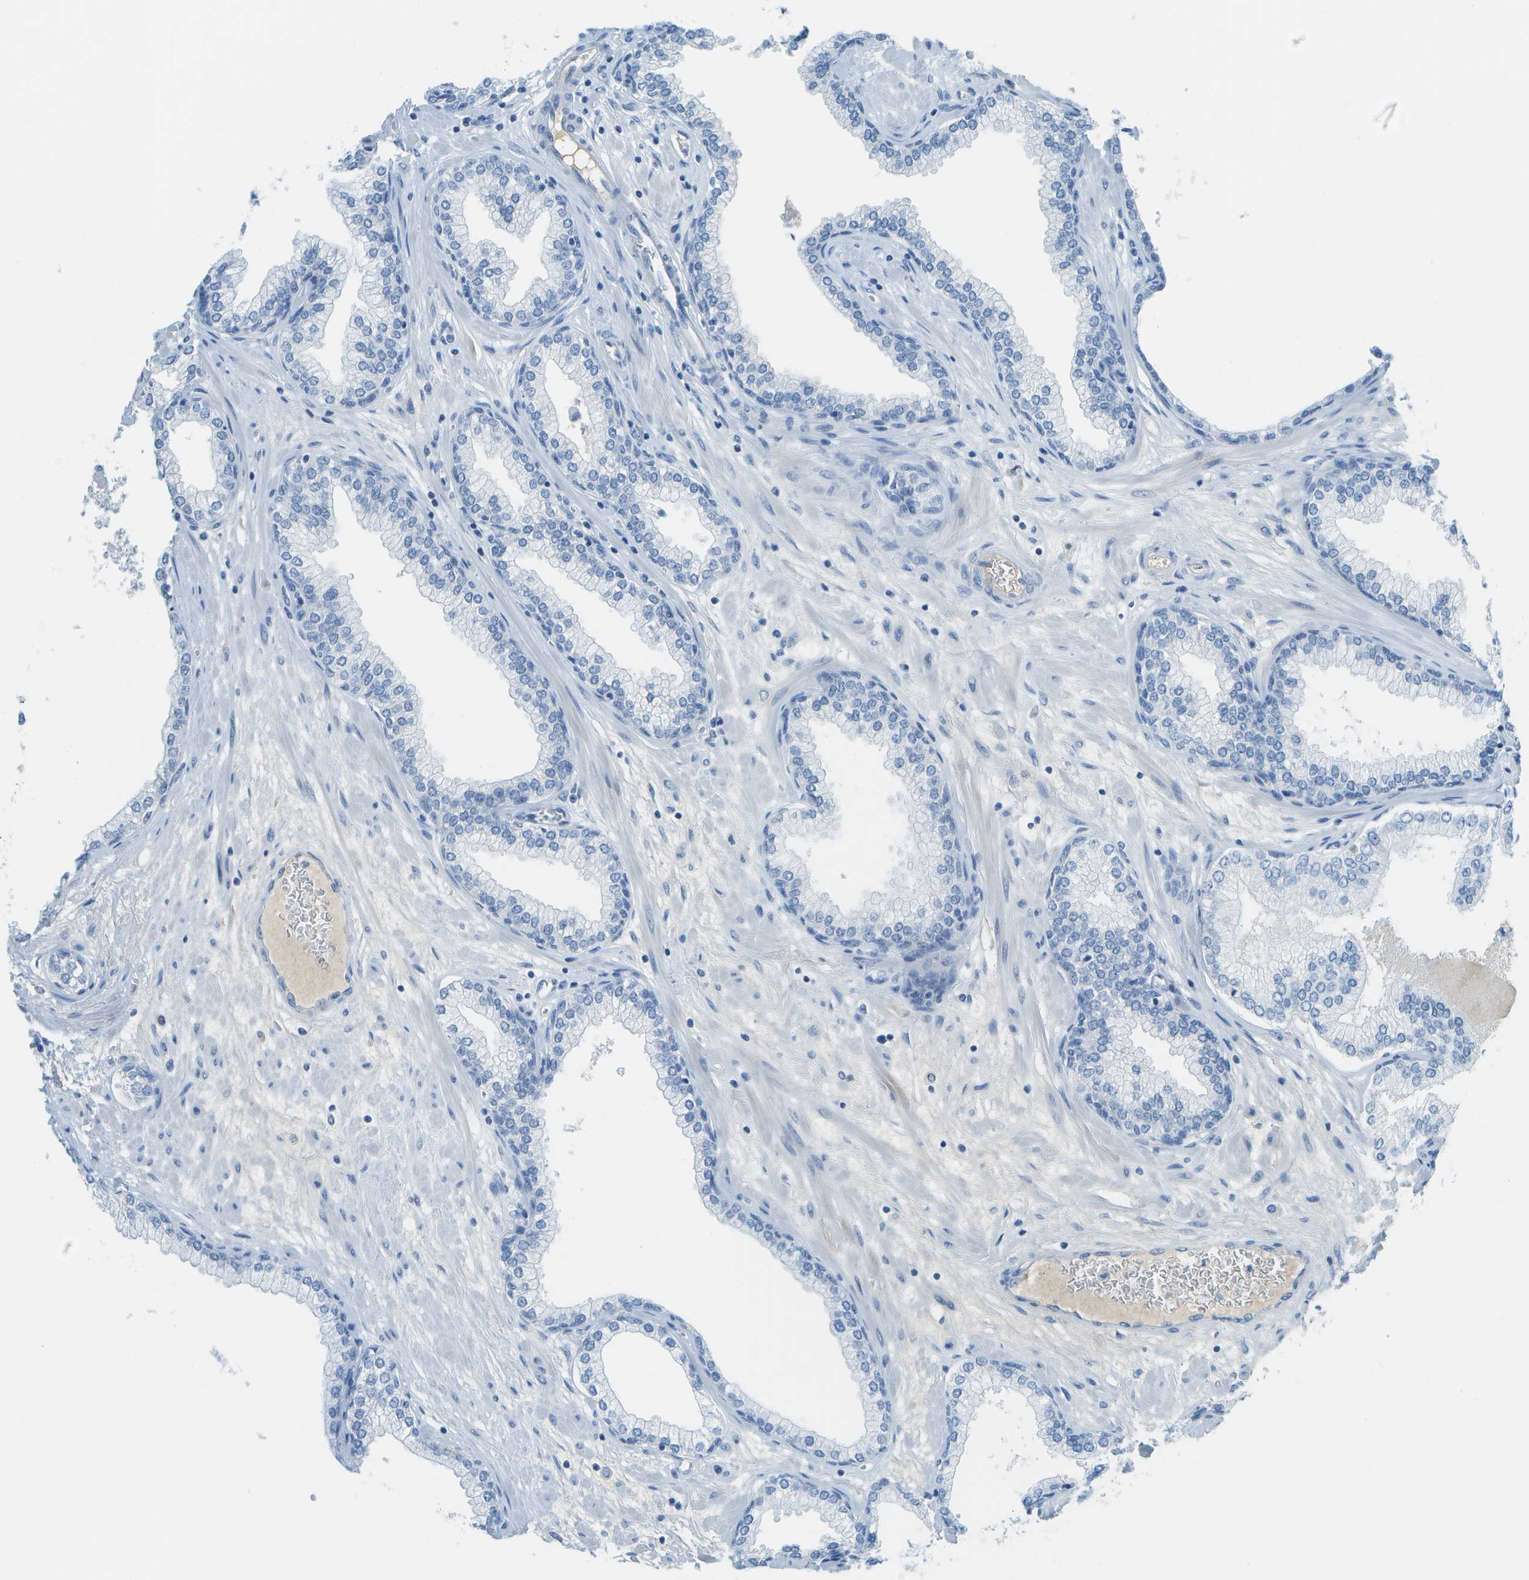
{"staining": {"intensity": "negative", "quantity": "none", "location": "none"}, "tissue": "prostate", "cell_type": "Glandular cells", "image_type": "normal", "snomed": [{"axis": "morphology", "description": "Normal tissue, NOS"}, {"axis": "morphology", "description": "Urothelial carcinoma, Low grade"}, {"axis": "topography", "description": "Urinary bladder"}, {"axis": "topography", "description": "Prostate"}], "caption": "Immunohistochemistry (IHC) photomicrograph of normal prostate: prostate stained with DAB (3,3'-diaminobenzidine) demonstrates no significant protein positivity in glandular cells. (DAB IHC visualized using brightfield microscopy, high magnification).", "gene": "C1S", "patient": {"sex": "male", "age": 60}}